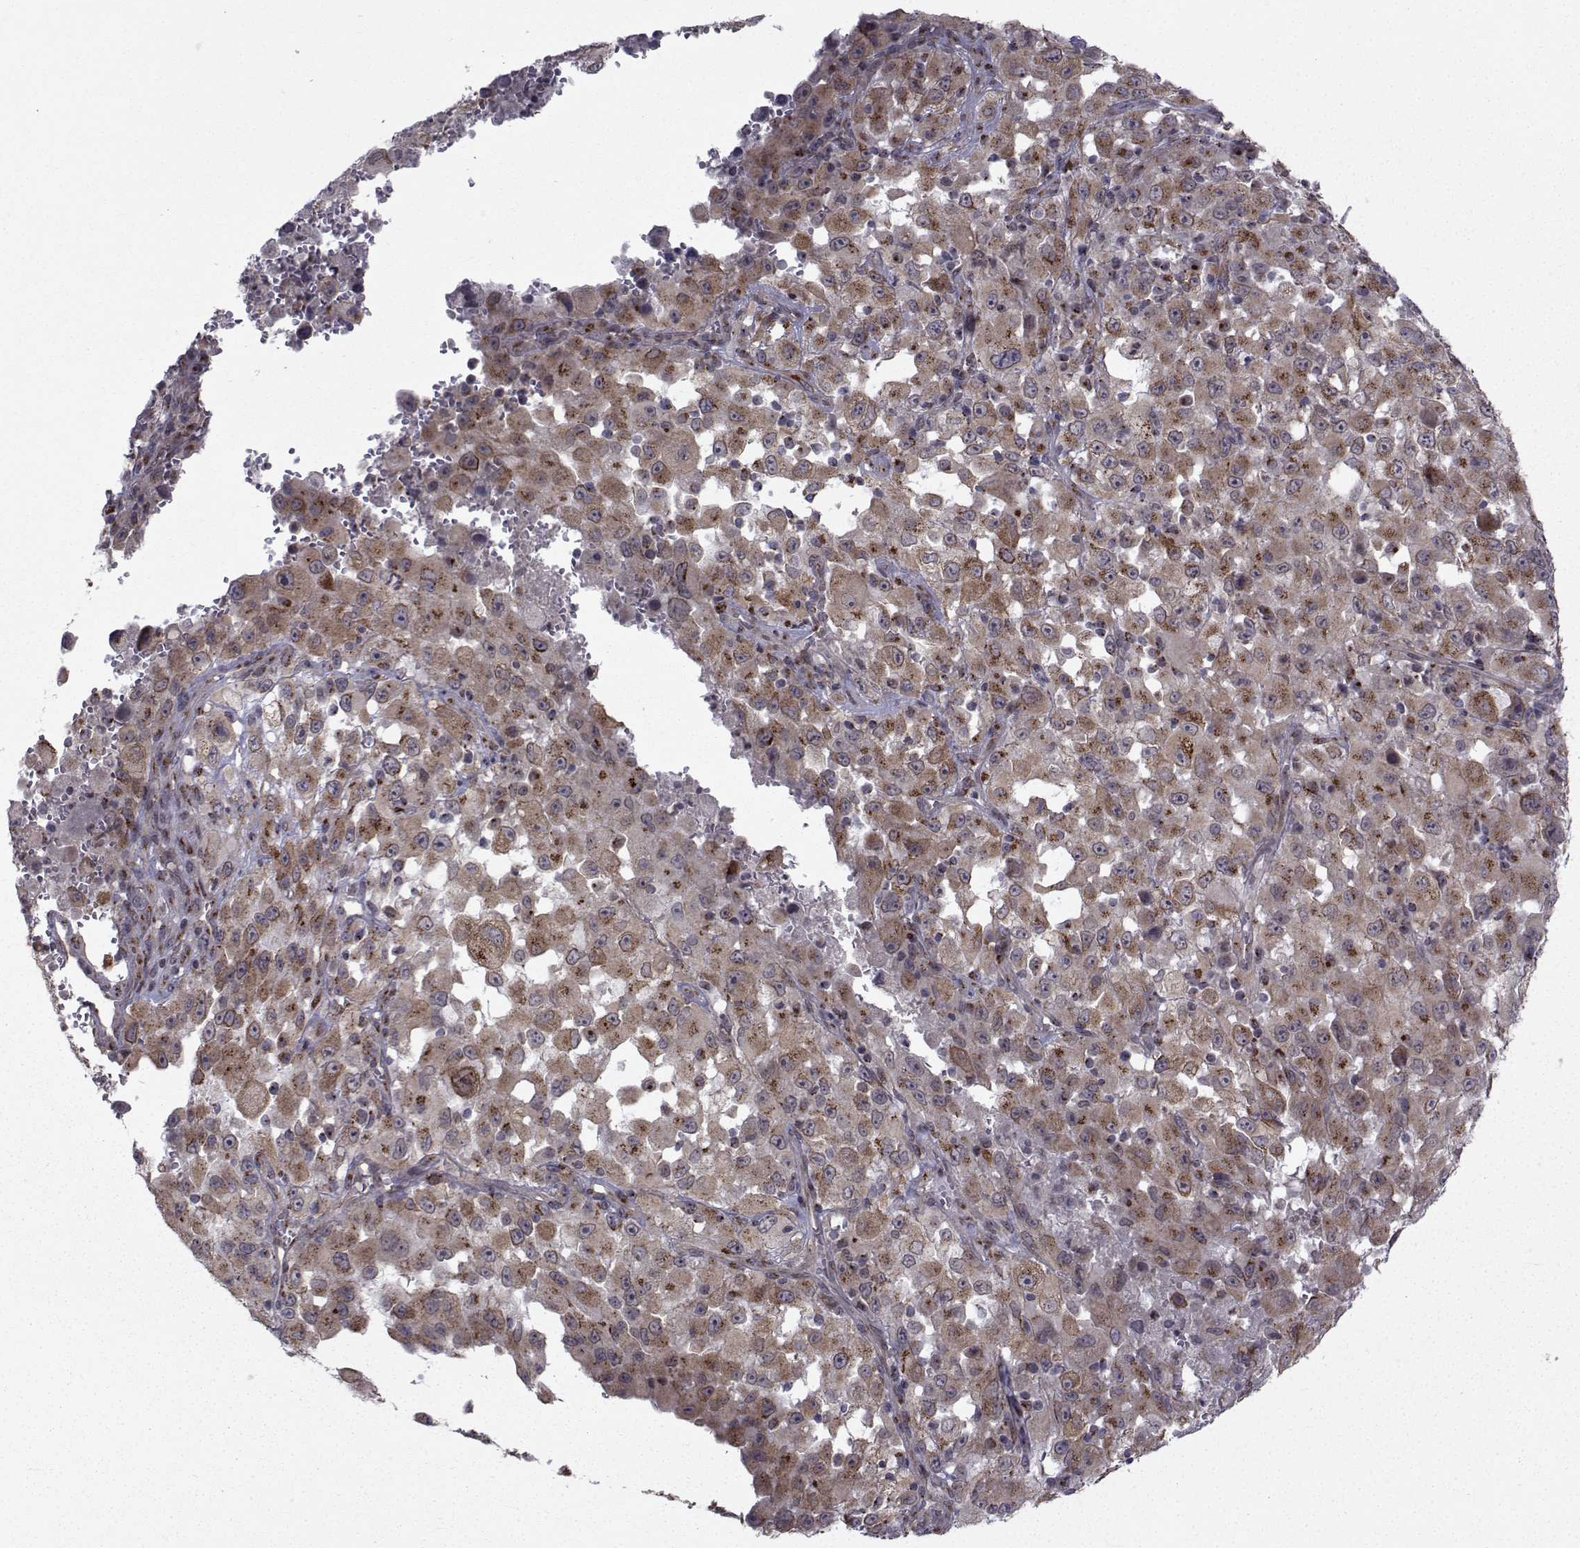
{"staining": {"intensity": "weak", "quantity": "25%-75%", "location": "cytoplasmic/membranous"}, "tissue": "melanoma", "cell_type": "Tumor cells", "image_type": "cancer", "snomed": [{"axis": "morphology", "description": "Malignant melanoma, Metastatic site"}, {"axis": "topography", "description": "Soft tissue"}], "caption": "DAB (3,3'-diaminobenzidine) immunohistochemical staining of human melanoma demonstrates weak cytoplasmic/membranous protein staining in about 25%-75% of tumor cells.", "gene": "ATP6V1C2", "patient": {"sex": "male", "age": 50}}